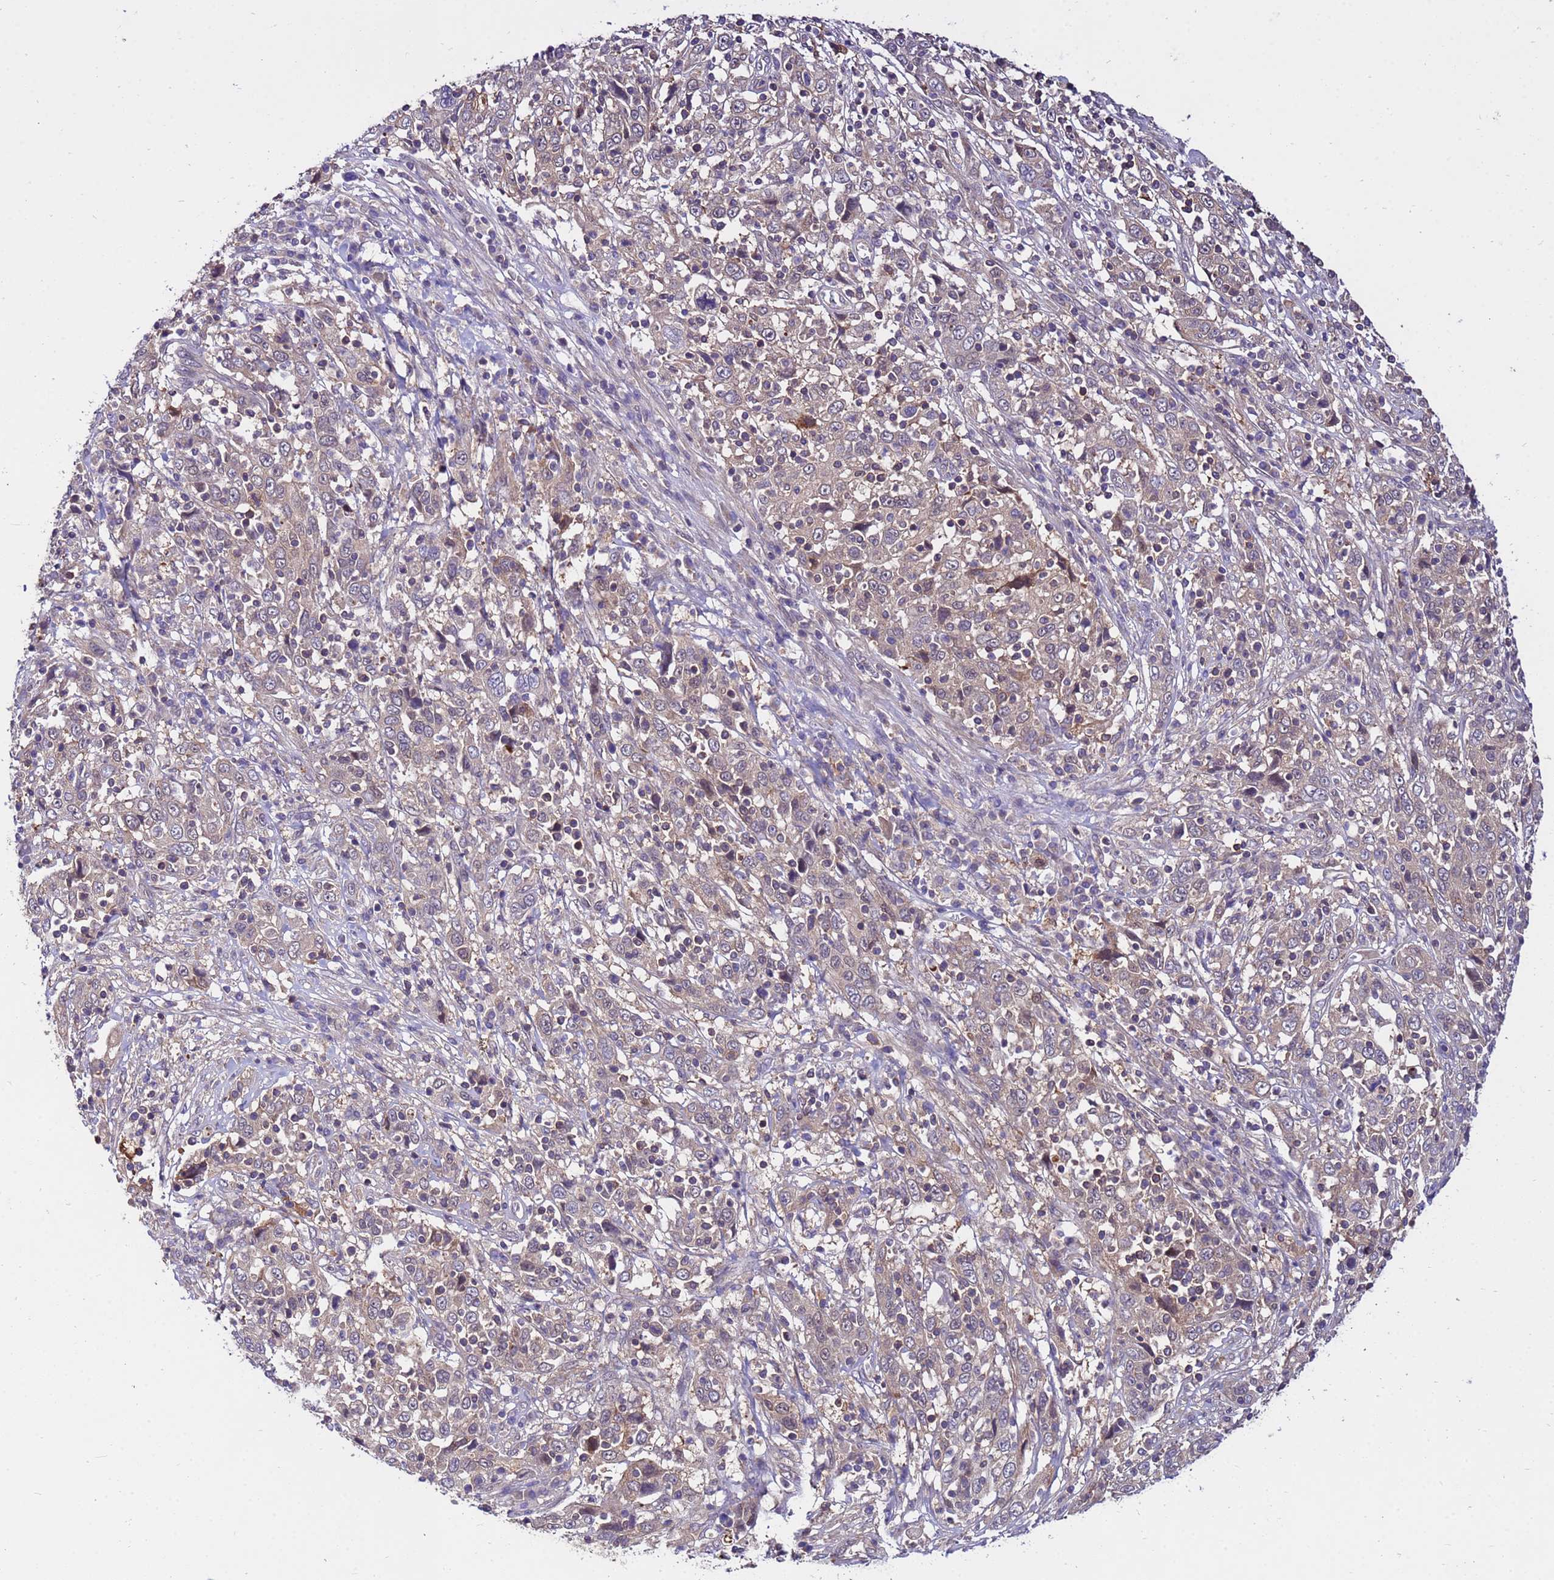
{"staining": {"intensity": "weak", "quantity": "25%-75%", "location": "cytoplasmic/membranous"}, "tissue": "cervical cancer", "cell_type": "Tumor cells", "image_type": "cancer", "snomed": [{"axis": "morphology", "description": "Squamous cell carcinoma, NOS"}, {"axis": "topography", "description": "Cervix"}], "caption": "High-magnification brightfield microscopy of squamous cell carcinoma (cervical) stained with DAB (brown) and counterstained with hematoxylin (blue). tumor cells exhibit weak cytoplasmic/membranous expression is identified in about25%-75% of cells.", "gene": "GET3", "patient": {"sex": "female", "age": 46}}